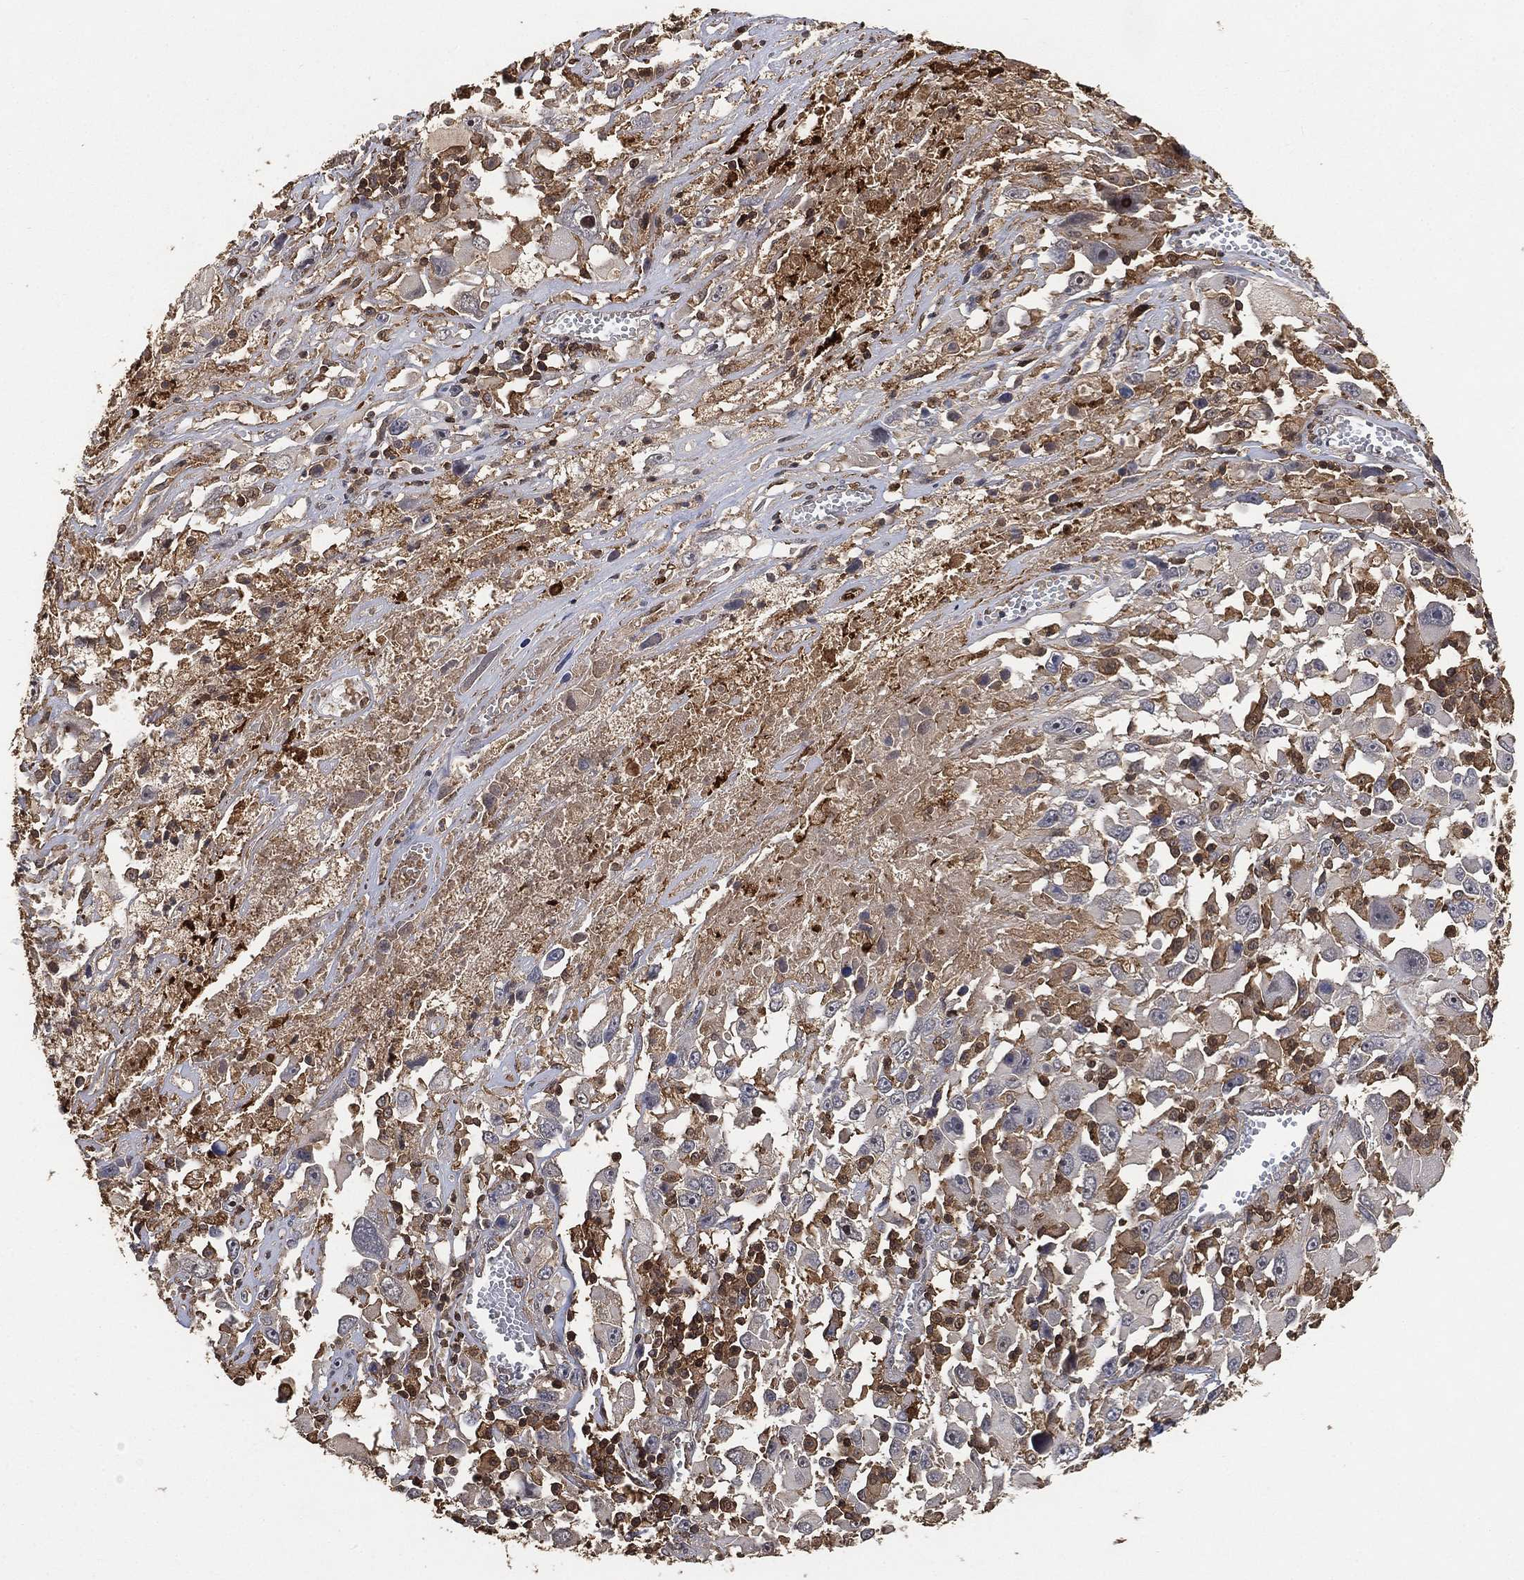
{"staining": {"intensity": "negative", "quantity": "none", "location": "none"}, "tissue": "melanoma", "cell_type": "Tumor cells", "image_type": "cancer", "snomed": [{"axis": "morphology", "description": "Malignant melanoma, Metastatic site"}, {"axis": "topography", "description": "Soft tissue"}], "caption": "A histopathology image of human melanoma is negative for staining in tumor cells. (DAB (3,3'-diaminobenzidine) IHC with hematoxylin counter stain).", "gene": "CRYL1", "patient": {"sex": "male", "age": 50}}